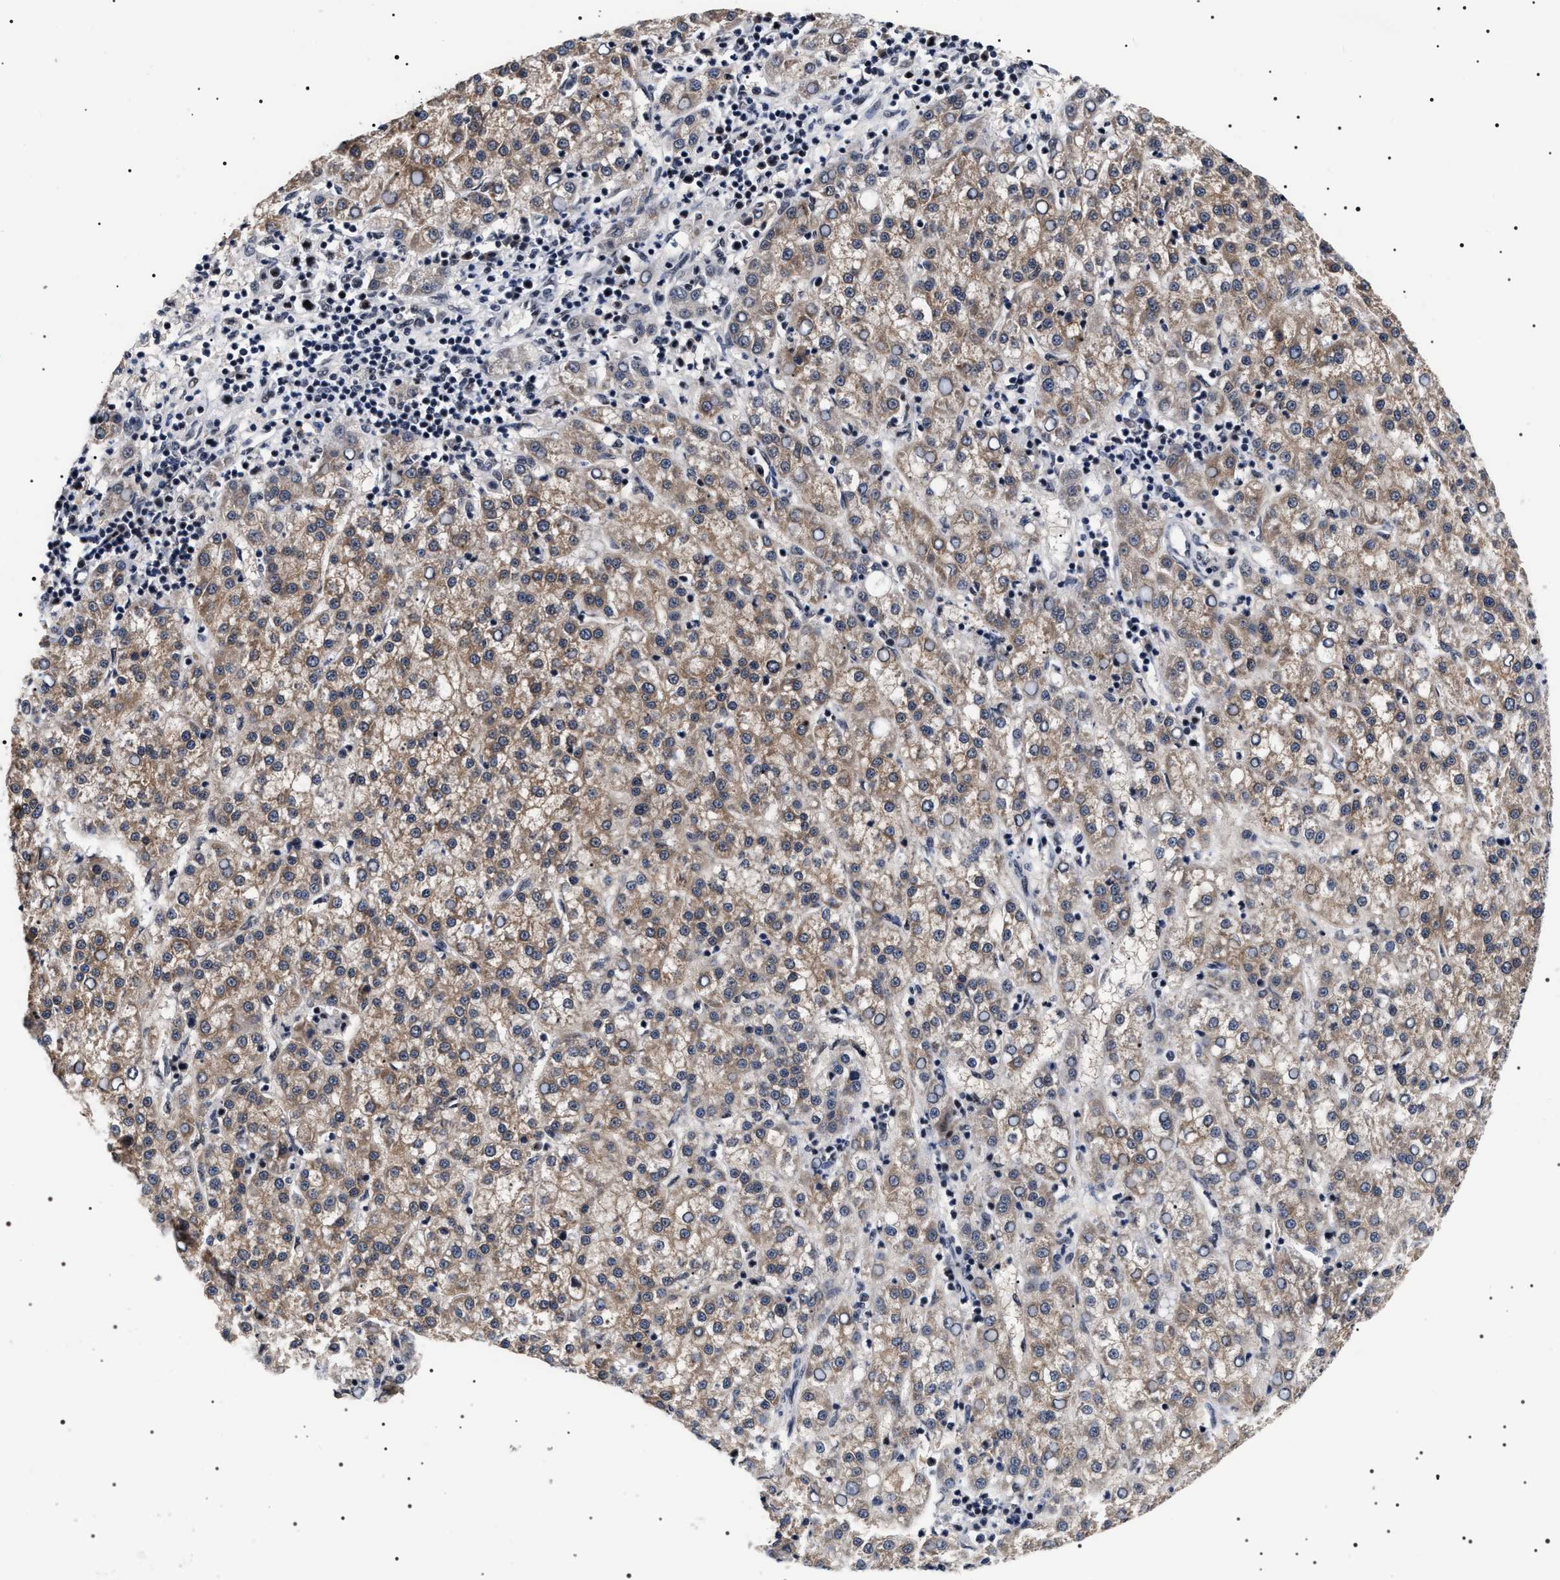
{"staining": {"intensity": "weak", "quantity": ">75%", "location": "cytoplasmic/membranous"}, "tissue": "liver cancer", "cell_type": "Tumor cells", "image_type": "cancer", "snomed": [{"axis": "morphology", "description": "Carcinoma, Hepatocellular, NOS"}, {"axis": "topography", "description": "Liver"}], "caption": "About >75% of tumor cells in human liver cancer display weak cytoplasmic/membranous protein expression as visualized by brown immunohistochemical staining.", "gene": "CAAP1", "patient": {"sex": "female", "age": 58}}